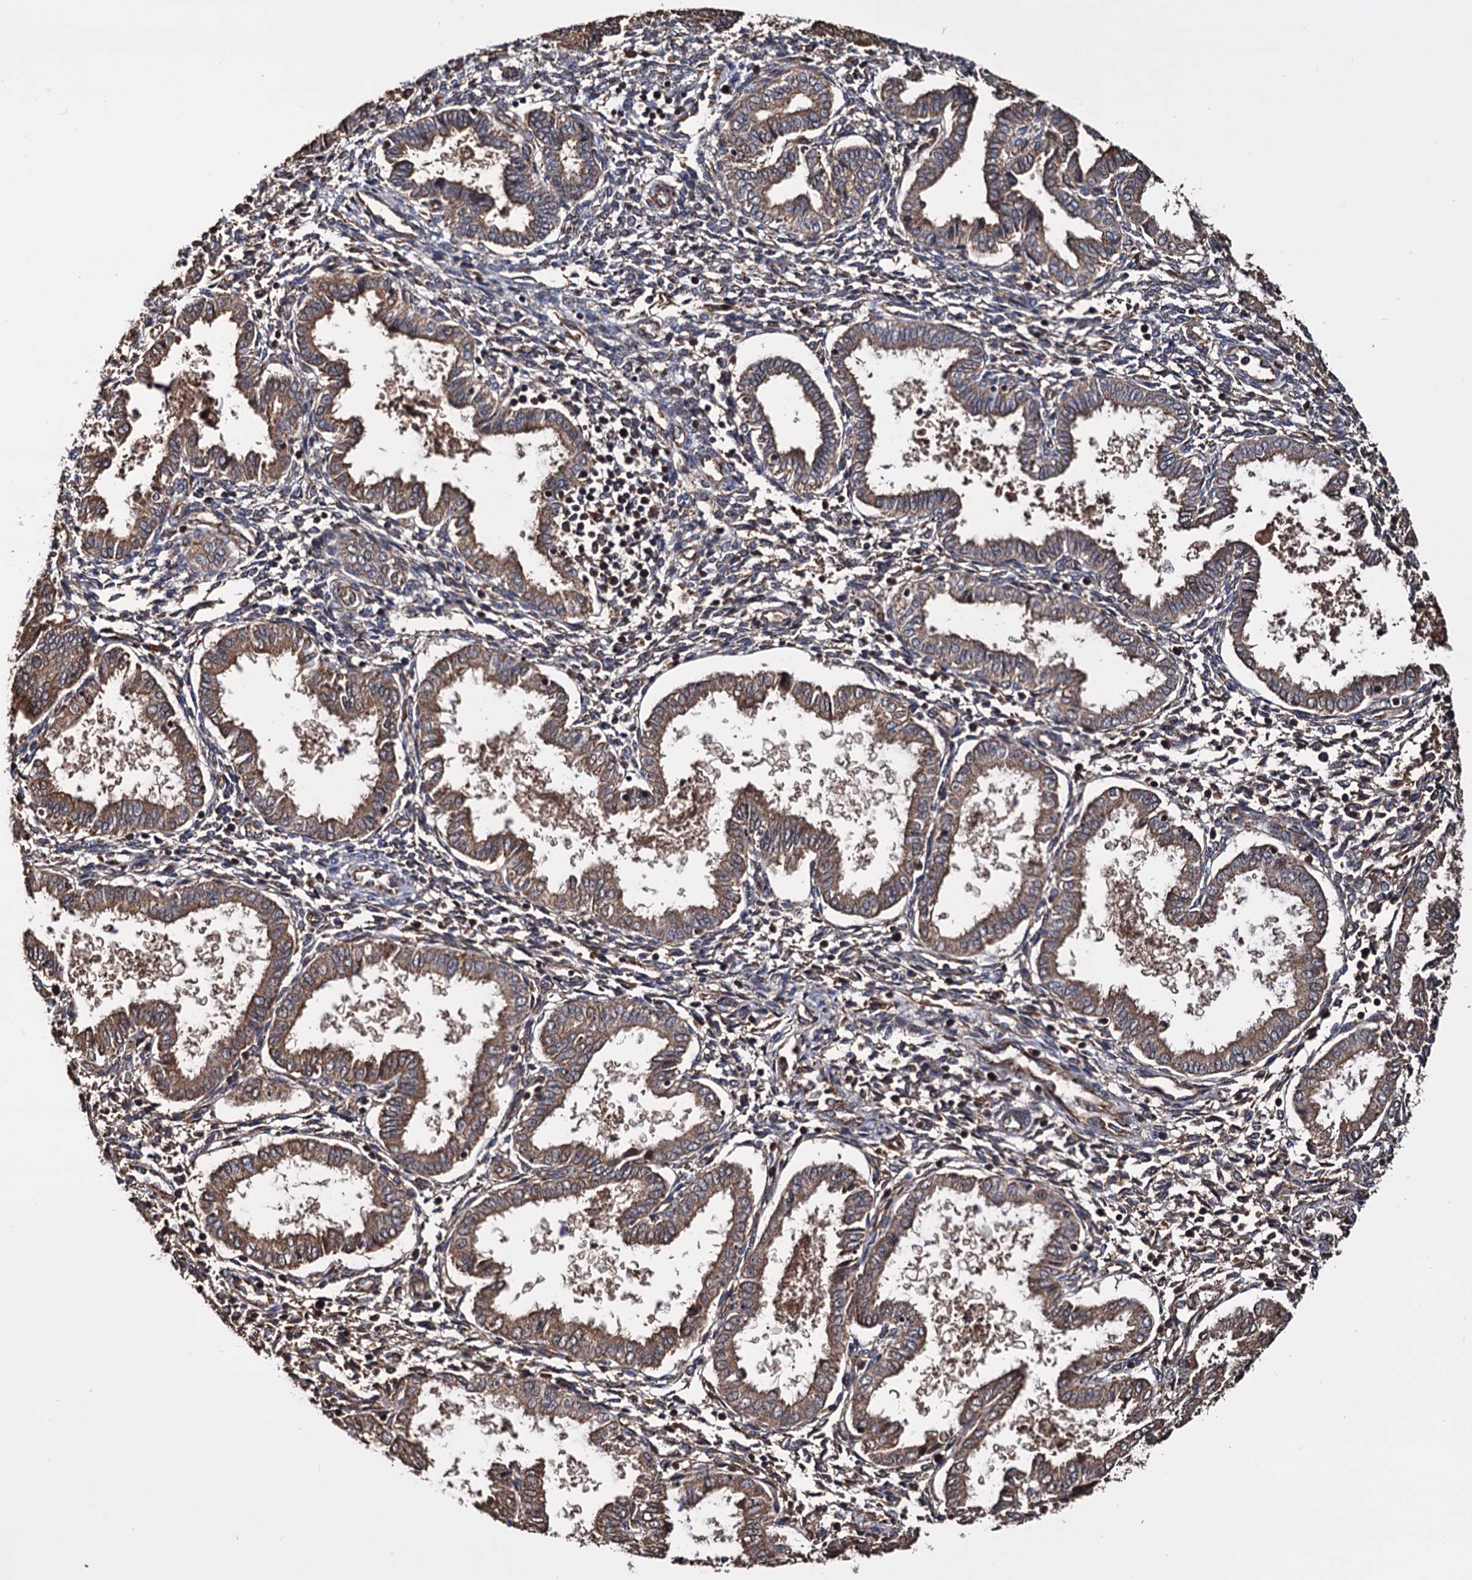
{"staining": {"intensity": "weak", "quantity": "25%-75%", "location": "cytoplasmic/membranous"}, "tissue": "endometrium", "cell_type": "Cells in endometrial stroma", "image_type": "normal", "snomed": [{"axis": "morphology", "description": "Normal tissue, NOS"}, {"axis": "topography", "description": "Endometrium"}], "caption": "About 25%-75% of cells in endometrial stroma in normal endometrium show weak cytoplasmic/membranous protein expression as visualized by brown immunohistochemical staining.", "gene": "MRPL42", "patient": {"sex": "female", "age": 33}}